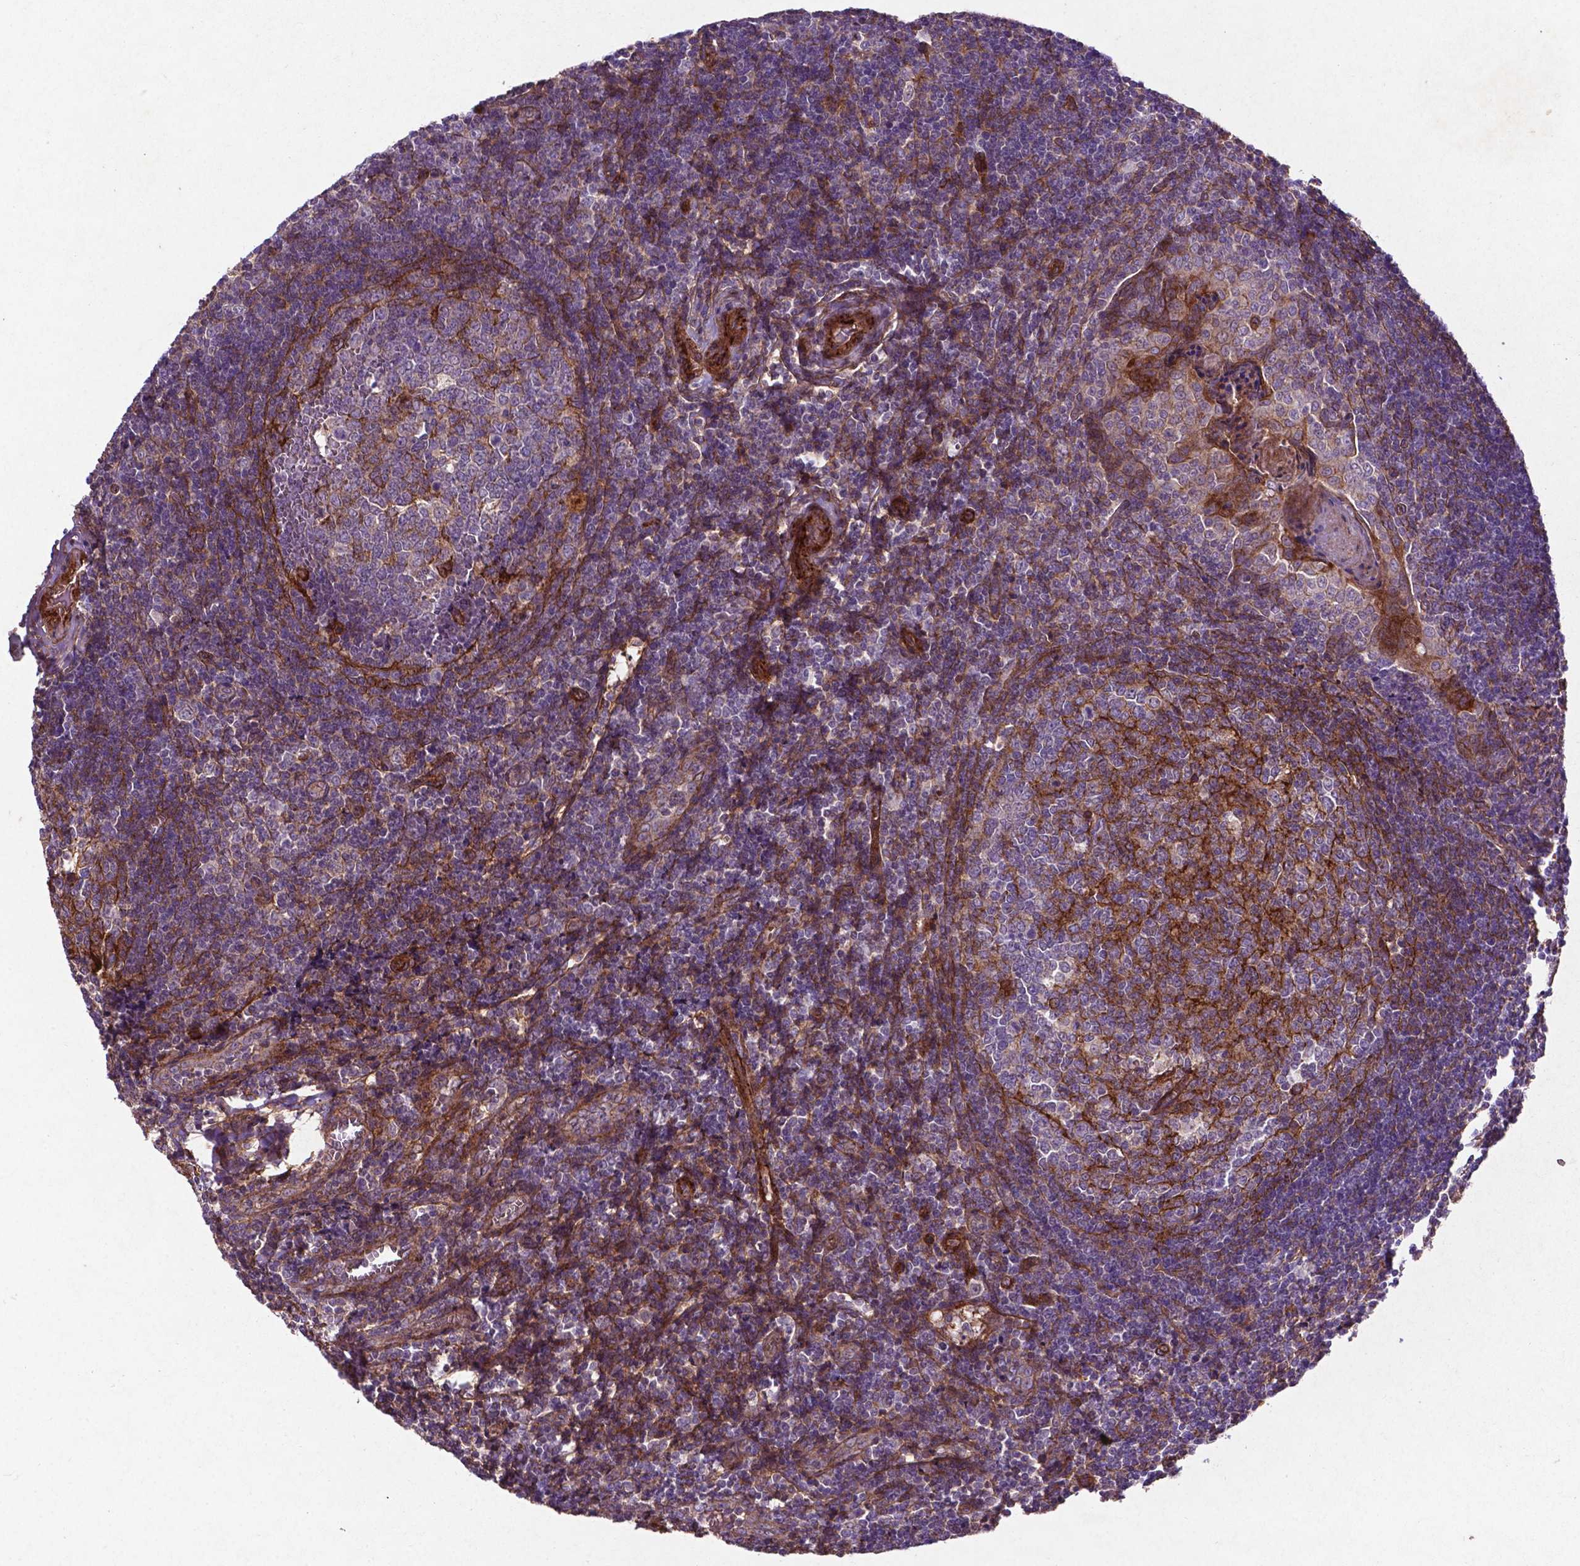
{"staining": {"intensity": "moderate", "quantity": "25%-75%", "location": "cytoplasmic/membranous"}, "tissue": "tonsil", "cell_type": "Germinal center cells", "image_type": "normal", "snomed": [{"axis": "morphology", "description": "Normal tissue, NOS"}, {"axis": "morphology", "description": "Inflammation, NOS"}, {"axis": "topography", "description": "Tonsil"}], "caption": "An image of tonsil stained for a protein shows moderate cytoplasmic/membranous brown staining in germinal center cells. (DAB IHC with brightfield microscopy, high magnification).", "gene": "RRAS", "patient": {"sex": "female", "age": 31}}